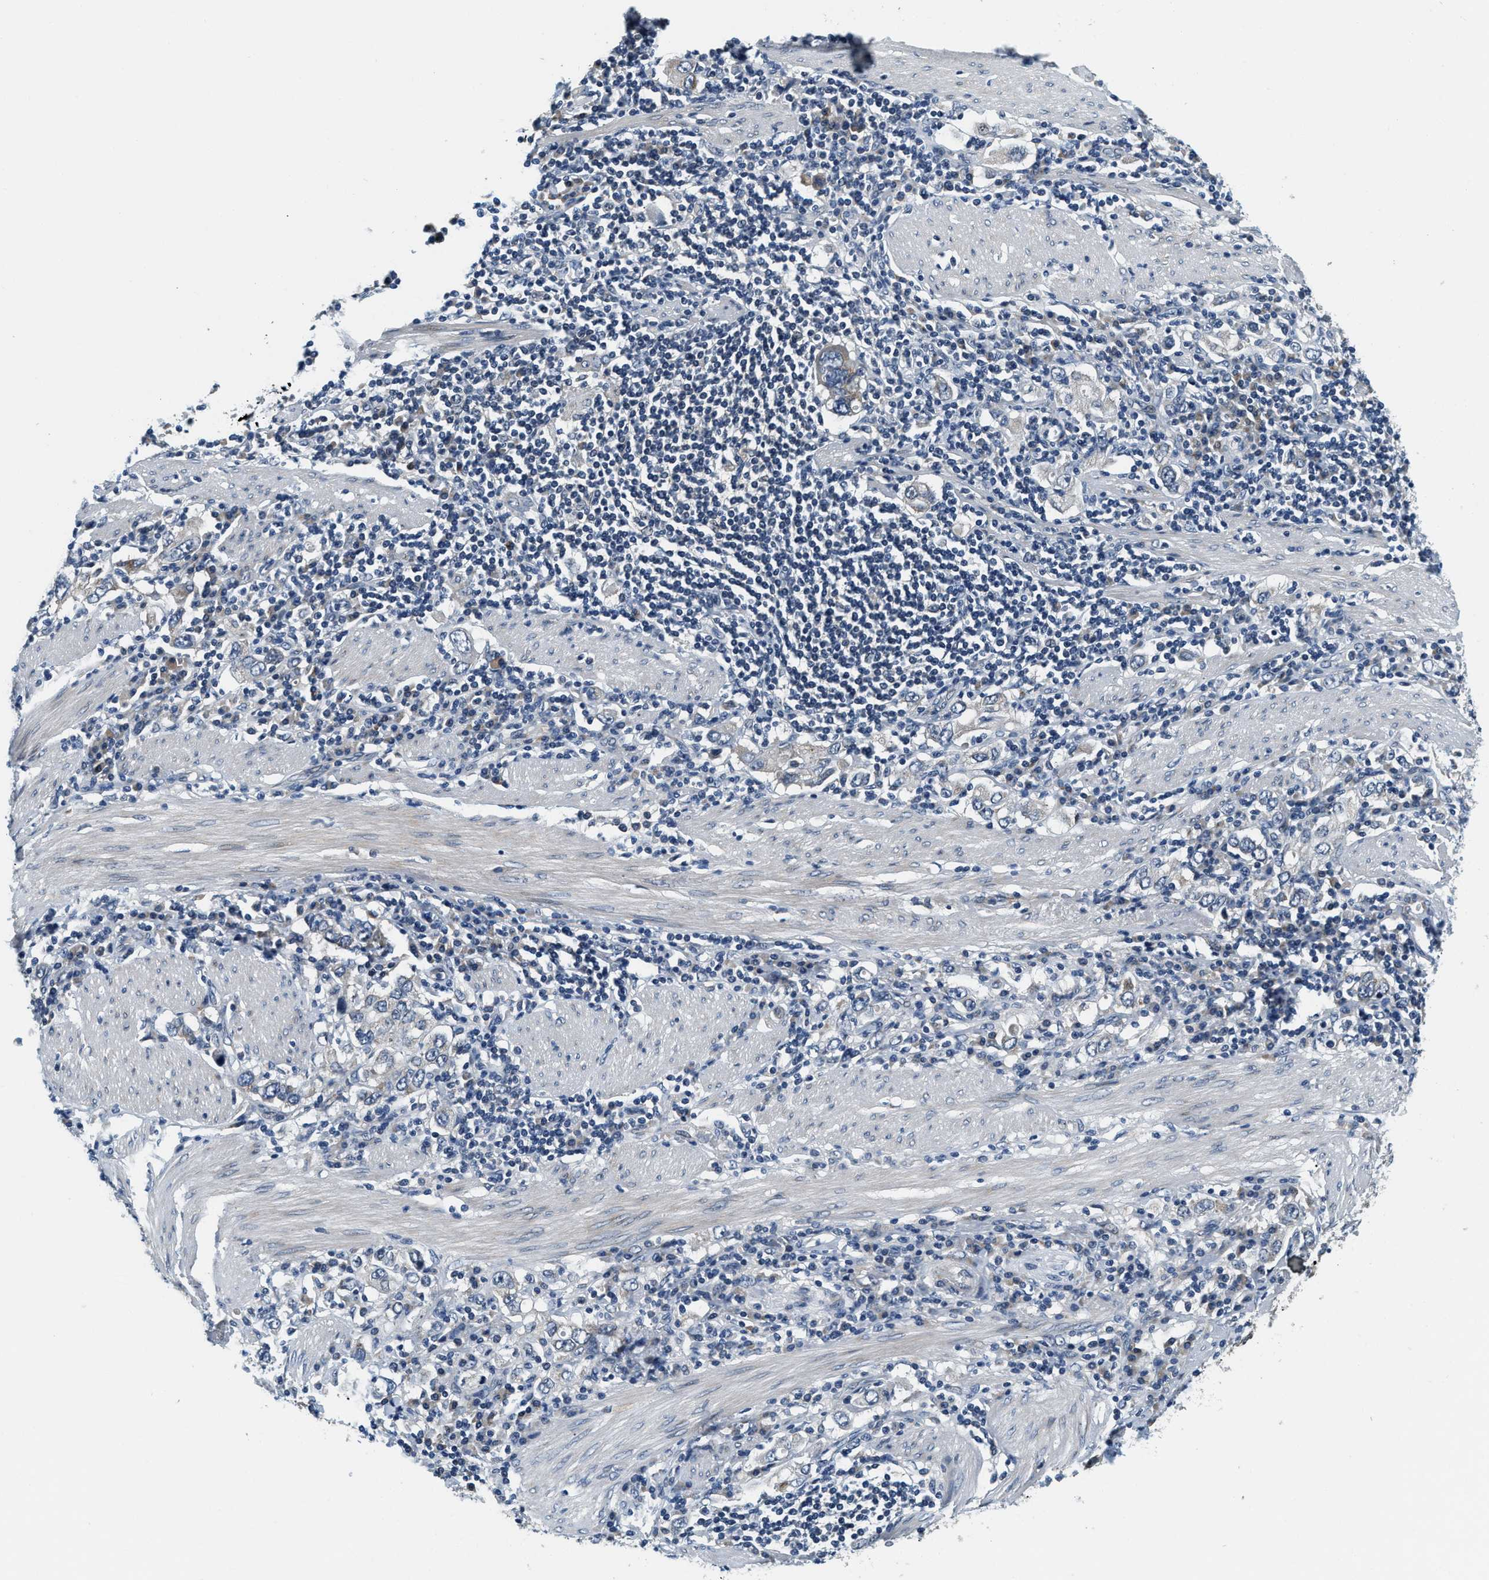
{"staining": {"intensity": "negative", "quantity": "none", "location": "none"}, "tissue": "stomach cancer", "cell_type": "Tumor cells", "image_type": "cancer", "snomed": [{"axis": "morphology", "description": "Adenocarcinoma, NOS"}, {"axis": "topography", "description": "Stomach, upper"}], "caption": "An immunohistochemistry image of stomach cancer is shown. There is no staining in tumor cells of stomach cancer. Brightfield microscopy of immunohistochemistry stained with DAB (brown) and hematoxylin (blue), captured at high magnification.", "gene": "YAE1", "patient": {"sex": "male", "age": 62}}